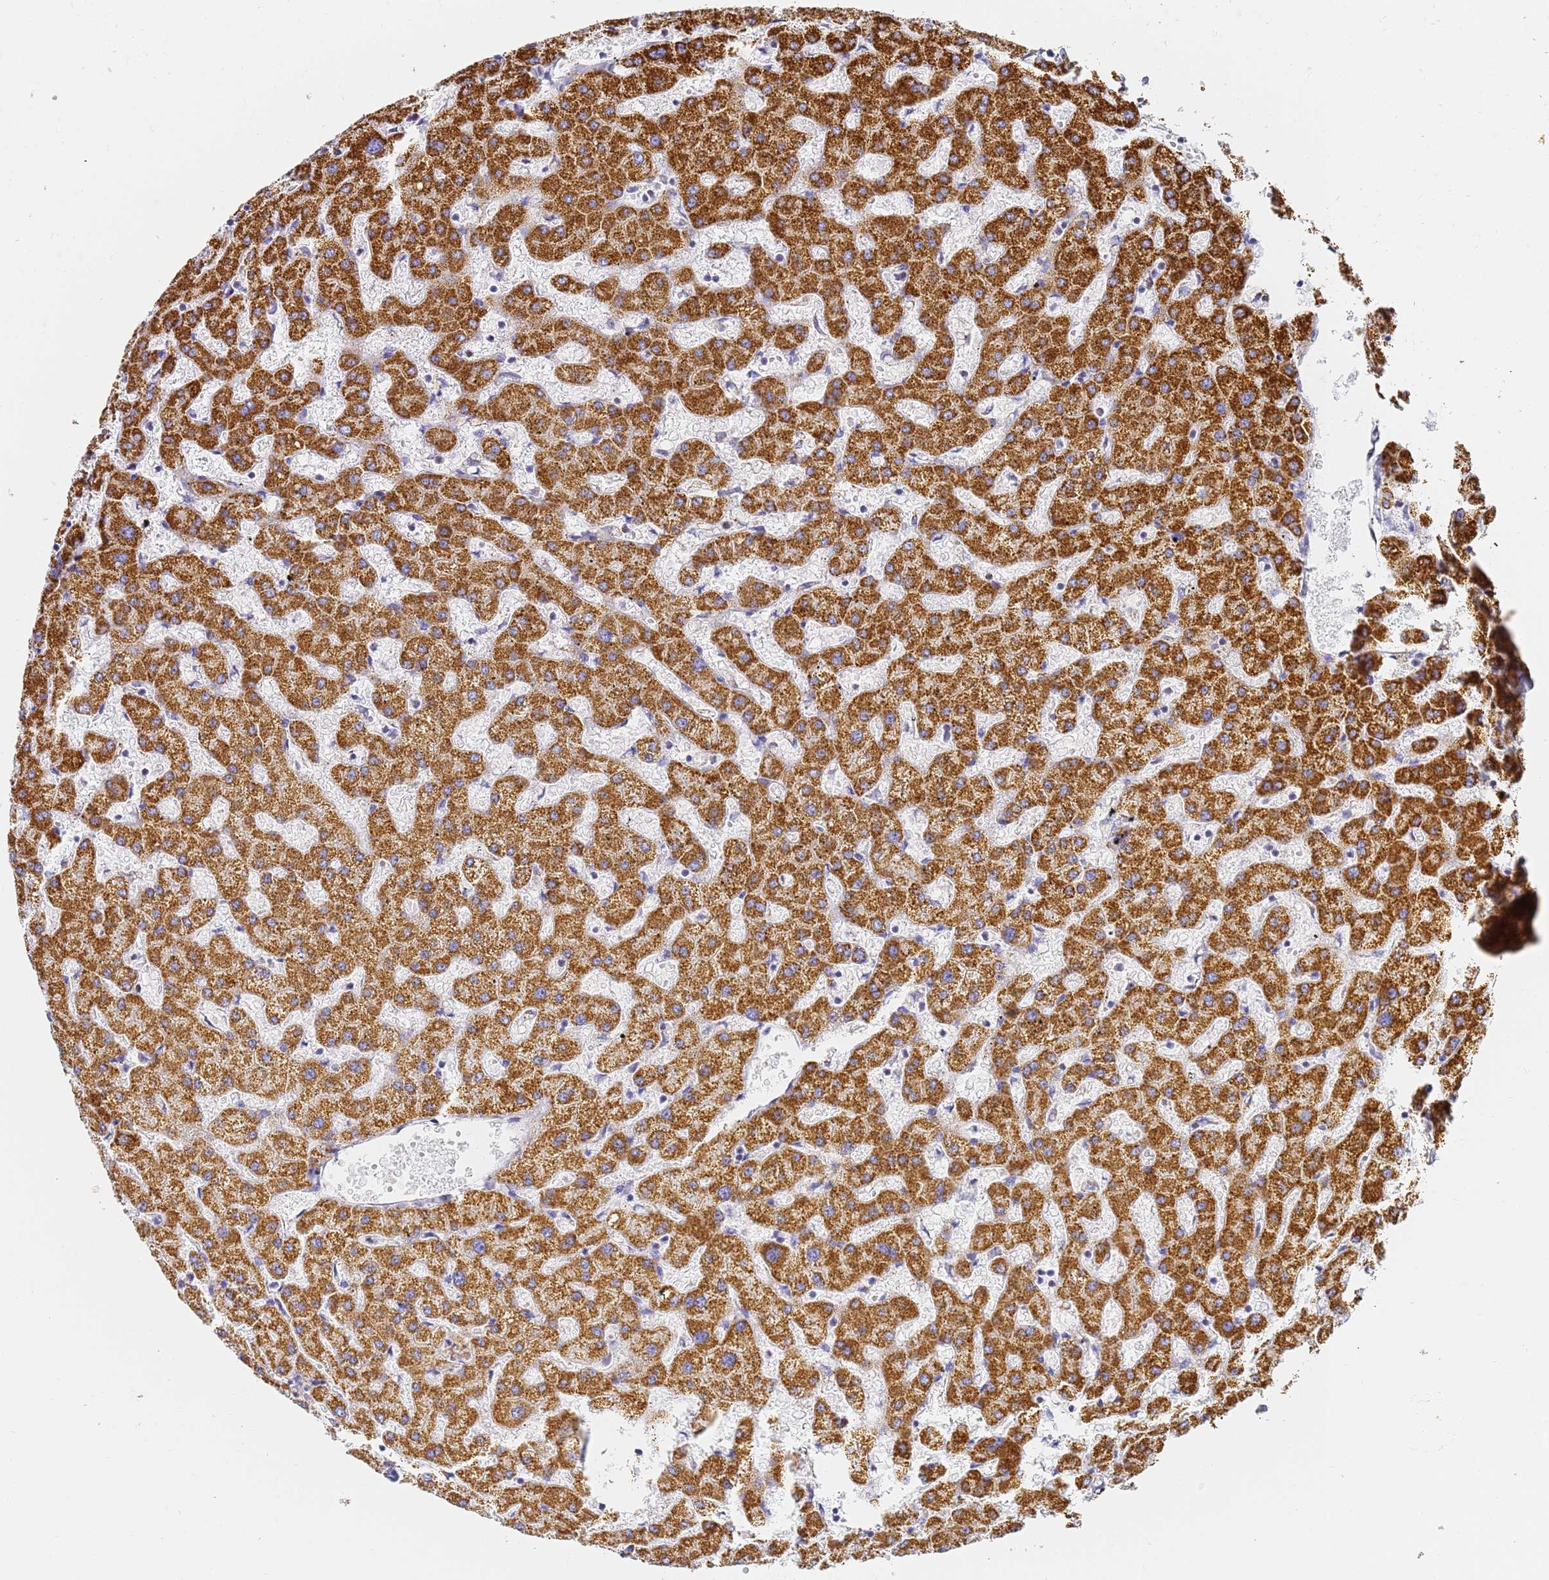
{"staining": {"intensity": "strong", "quantity": ">75%", "location": "cytoplasmic/membranous"}, "tissue": "liver", "cell_type": "Cholangiocytes", "image_type": "normal", "snomed": [{"axis": "morphology", "description": "Normal tissue, NOS"}, {"axis": "topography", "description": "Liver"}], "caption": "Human liver stained for a protein (brown) displays strong cytoplasmic/membranous positive staining in about >75% of cholangiocytes.", "gene": "CNIH4", "patient": {"sex": "female", "age": 63}}